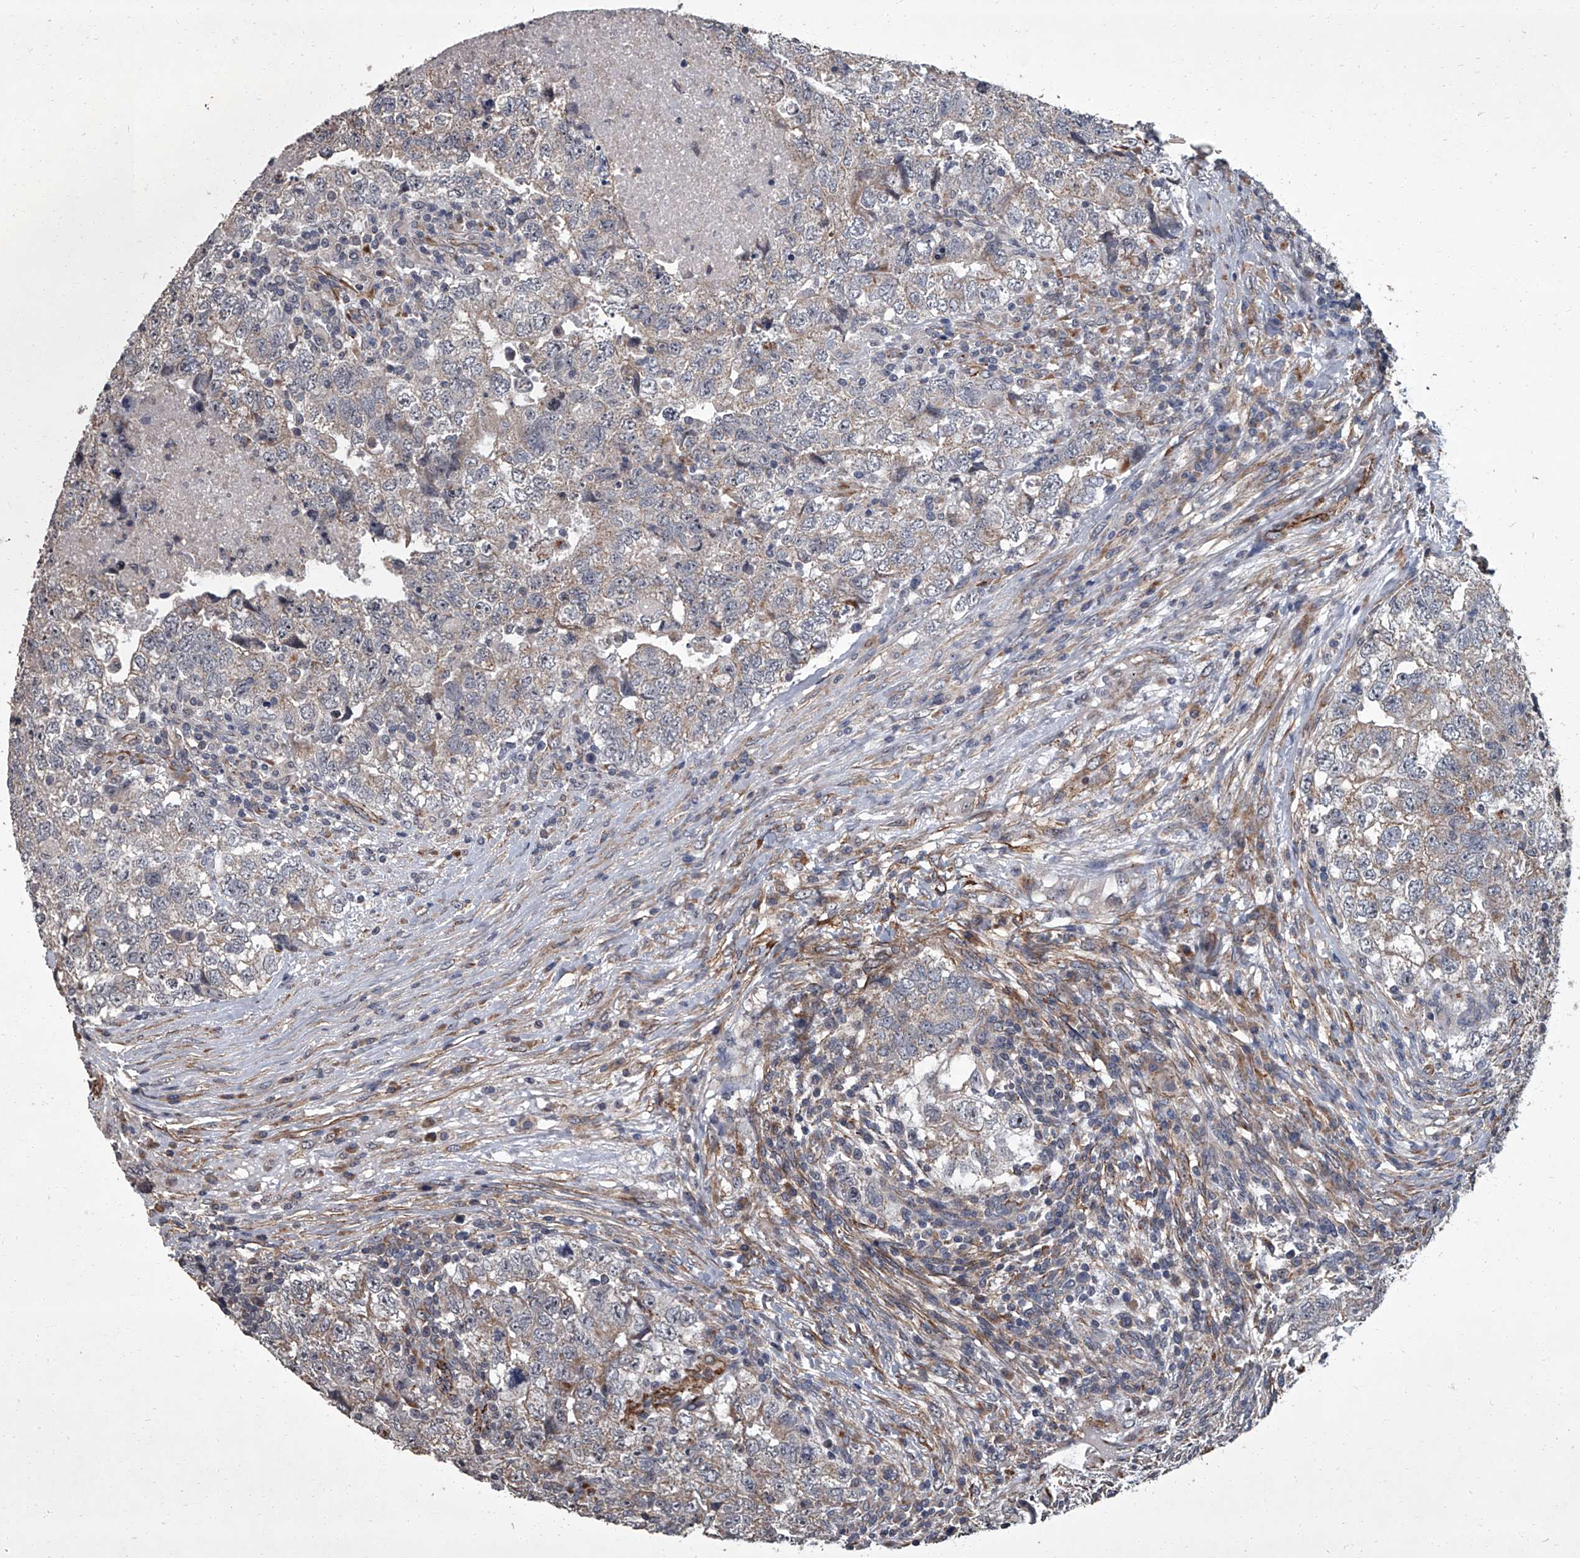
{"staining": {"intensity": "weak", "quantity": "<25%", "location": "cytoplasmic/membranous"}, "tissue": "testis cancer", "cell_type": "Tumor cells", "image_type": "cancer", "snomed": [{"axis": "morphology", "description": "Carcinoma, Embryonal, NOS"}, {"axis": "topography", "description": "Testis"}], "caption": "DAB (3,3'-diaminobenzidine) immunohistochemical staining of embryonal carcinoma (testis) displays no significant staining in tumor cells. The staining is performed using DAB (3,3'-diaminobenzidine) brown chromogen with nuclei counter-stained in using hematoxylin.", "gene": "SIRT4", "patient": {"sex": "male", "age": 37}}